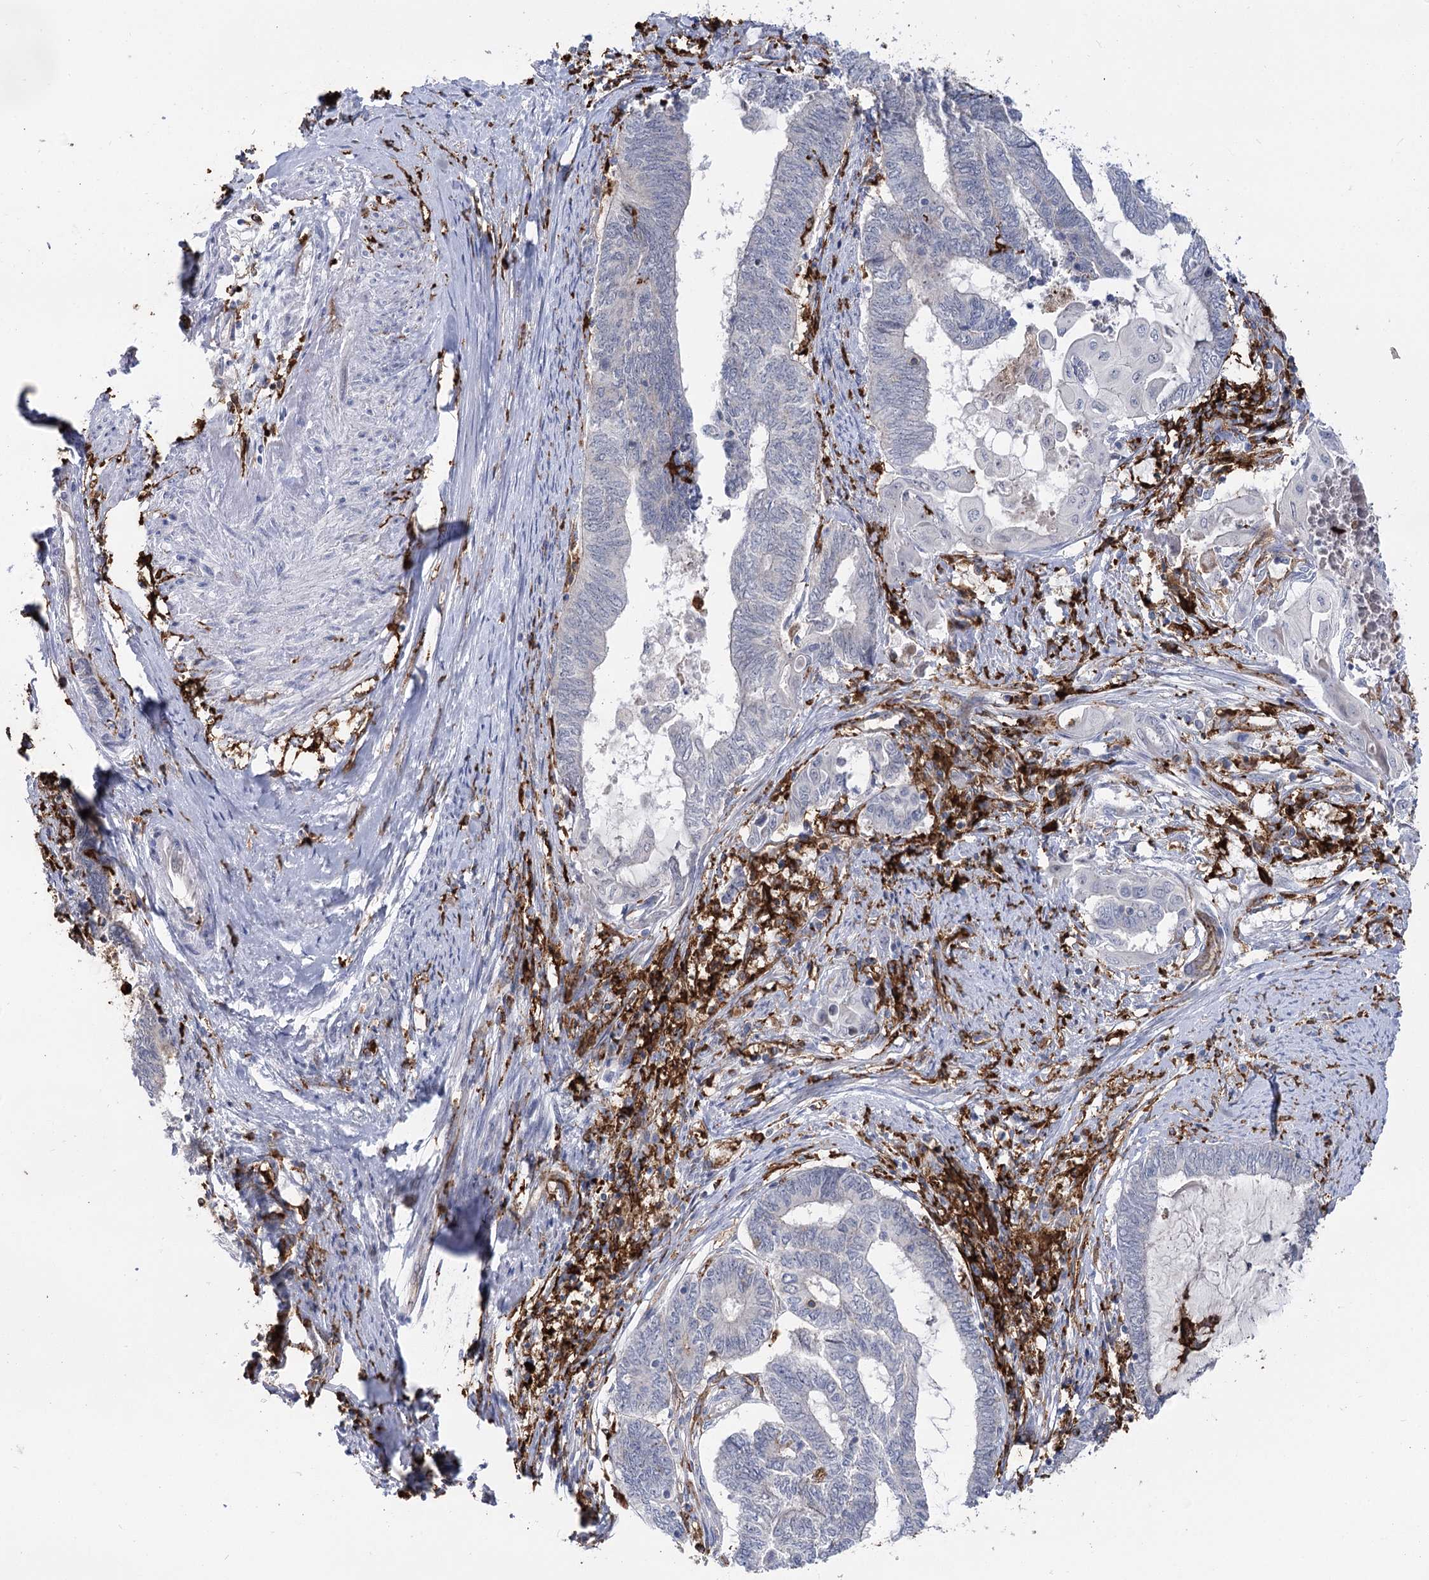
{"staining": {"intensity": "negative", "quantity": "none", "location": "none"}, "tissue": "endometrial cancer", "cell_type": "Tumor cells", "image_type": "cancer", "snomed": [{"axis": "morphology", "description": "Adenocarcinoma, NOS"}, {"axis": "topography", "description": "Uterus"}, {"axis": "topography", "description": "Endometrium"}], "caption": "High magnification brightfield microscopy of adenocarcinoma (endometrial) stained with DAB (brown) and counterstained with hematoxylin (blue): tumor cells show no significant staining. The staining was performed using DAB to visualize the protein expression in brown, while the nuclei were stained in blue with hematoxylin (Magnification: 20x).", "gene": "PIWIL4", "patient": {"sex": "female", "age": 70}}